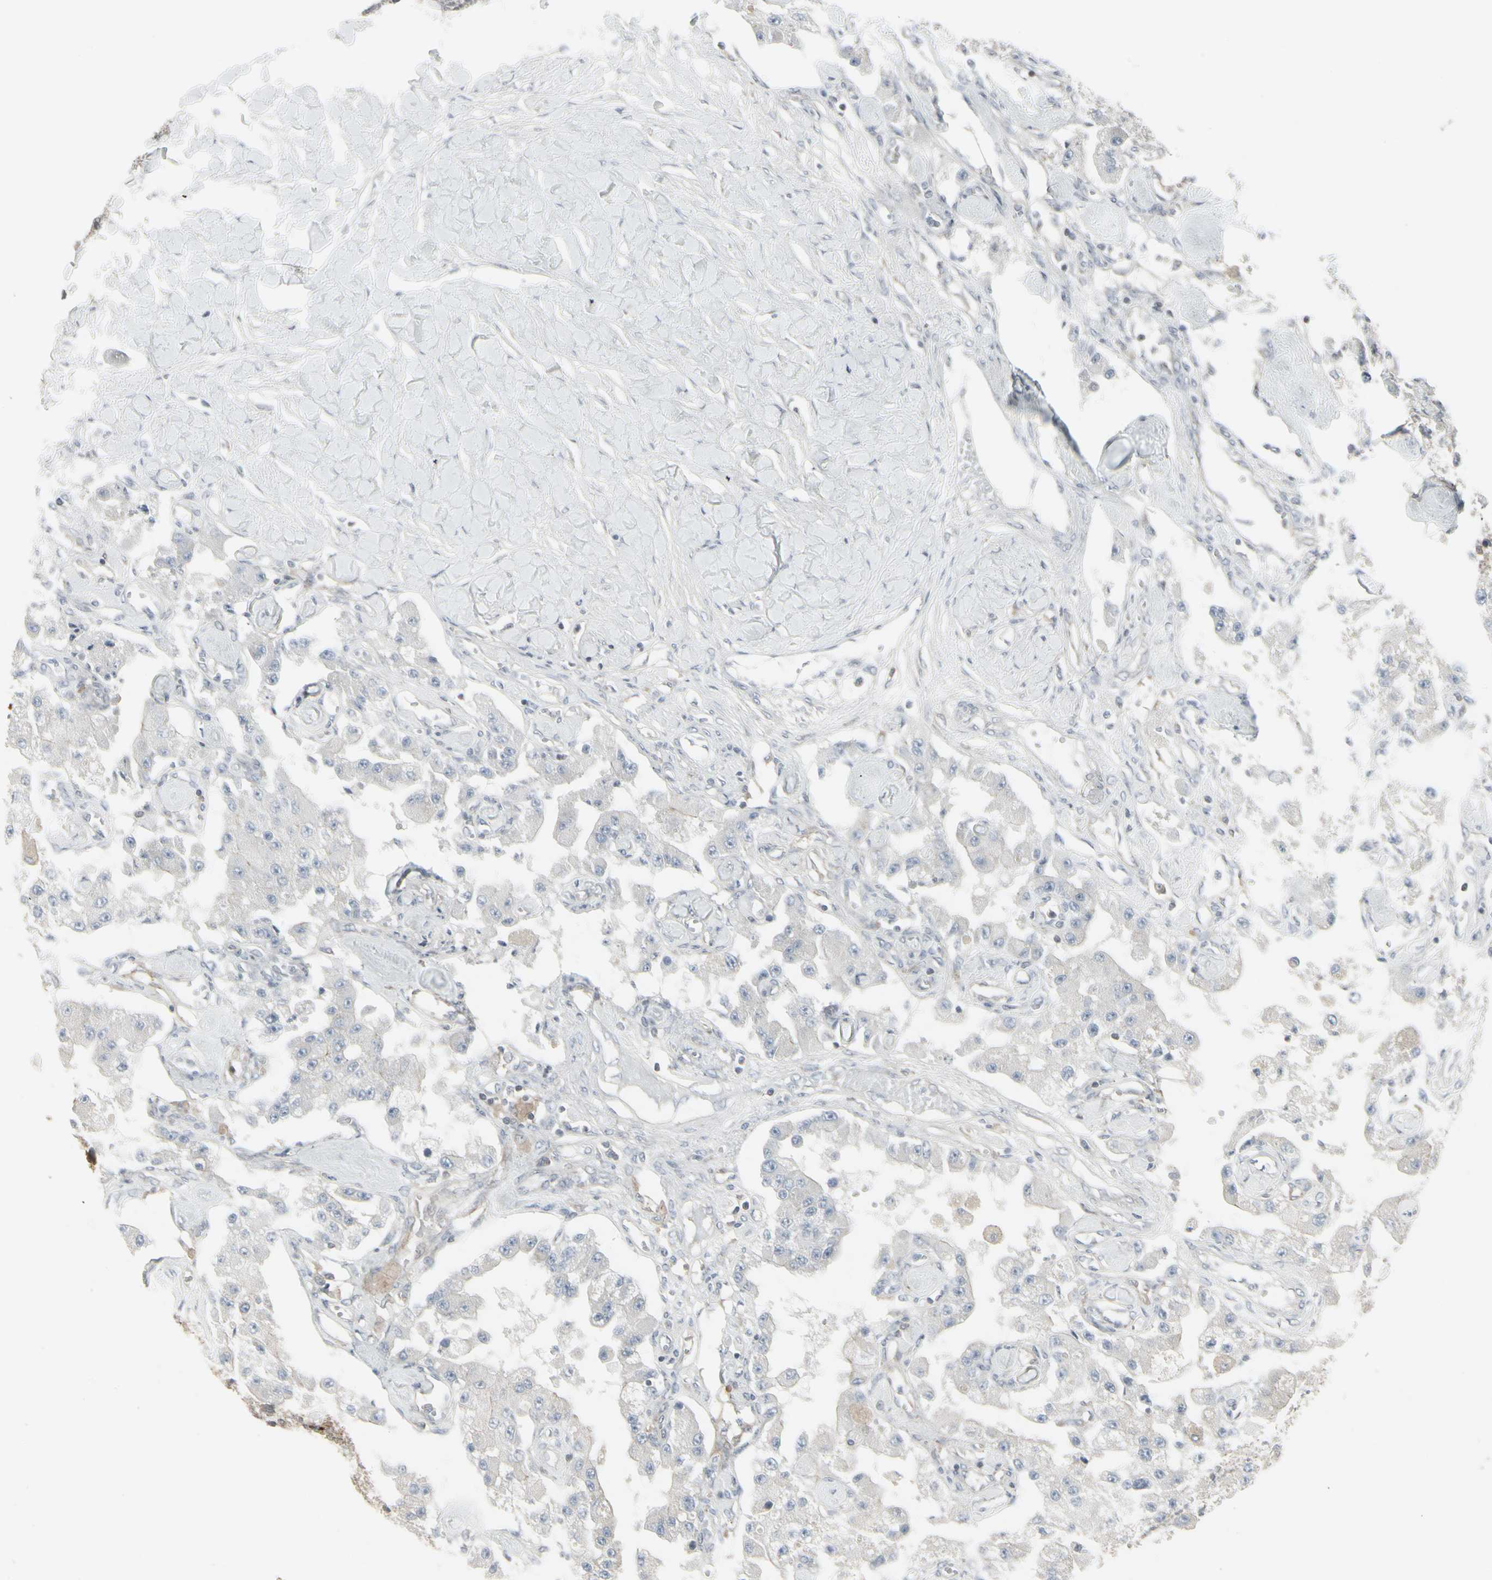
{"staining": {"intensity": "negative", "quantity": "none", "location": "none"}, "tissue": "carcinoid", "cell_type": "Tumor cells", "image_type": "cancer", "snomed": [{"axis": "morphology", "description": "Carcinoid, malignant, NOS"}, {"axis": "topography", "description": "Pancreas"}], "caption": "The photomicrograph reveals no significant expression in tumor cells of carcinoid.", "gene": "EPS15", "patient": {"sex": "male", "age": 41}}